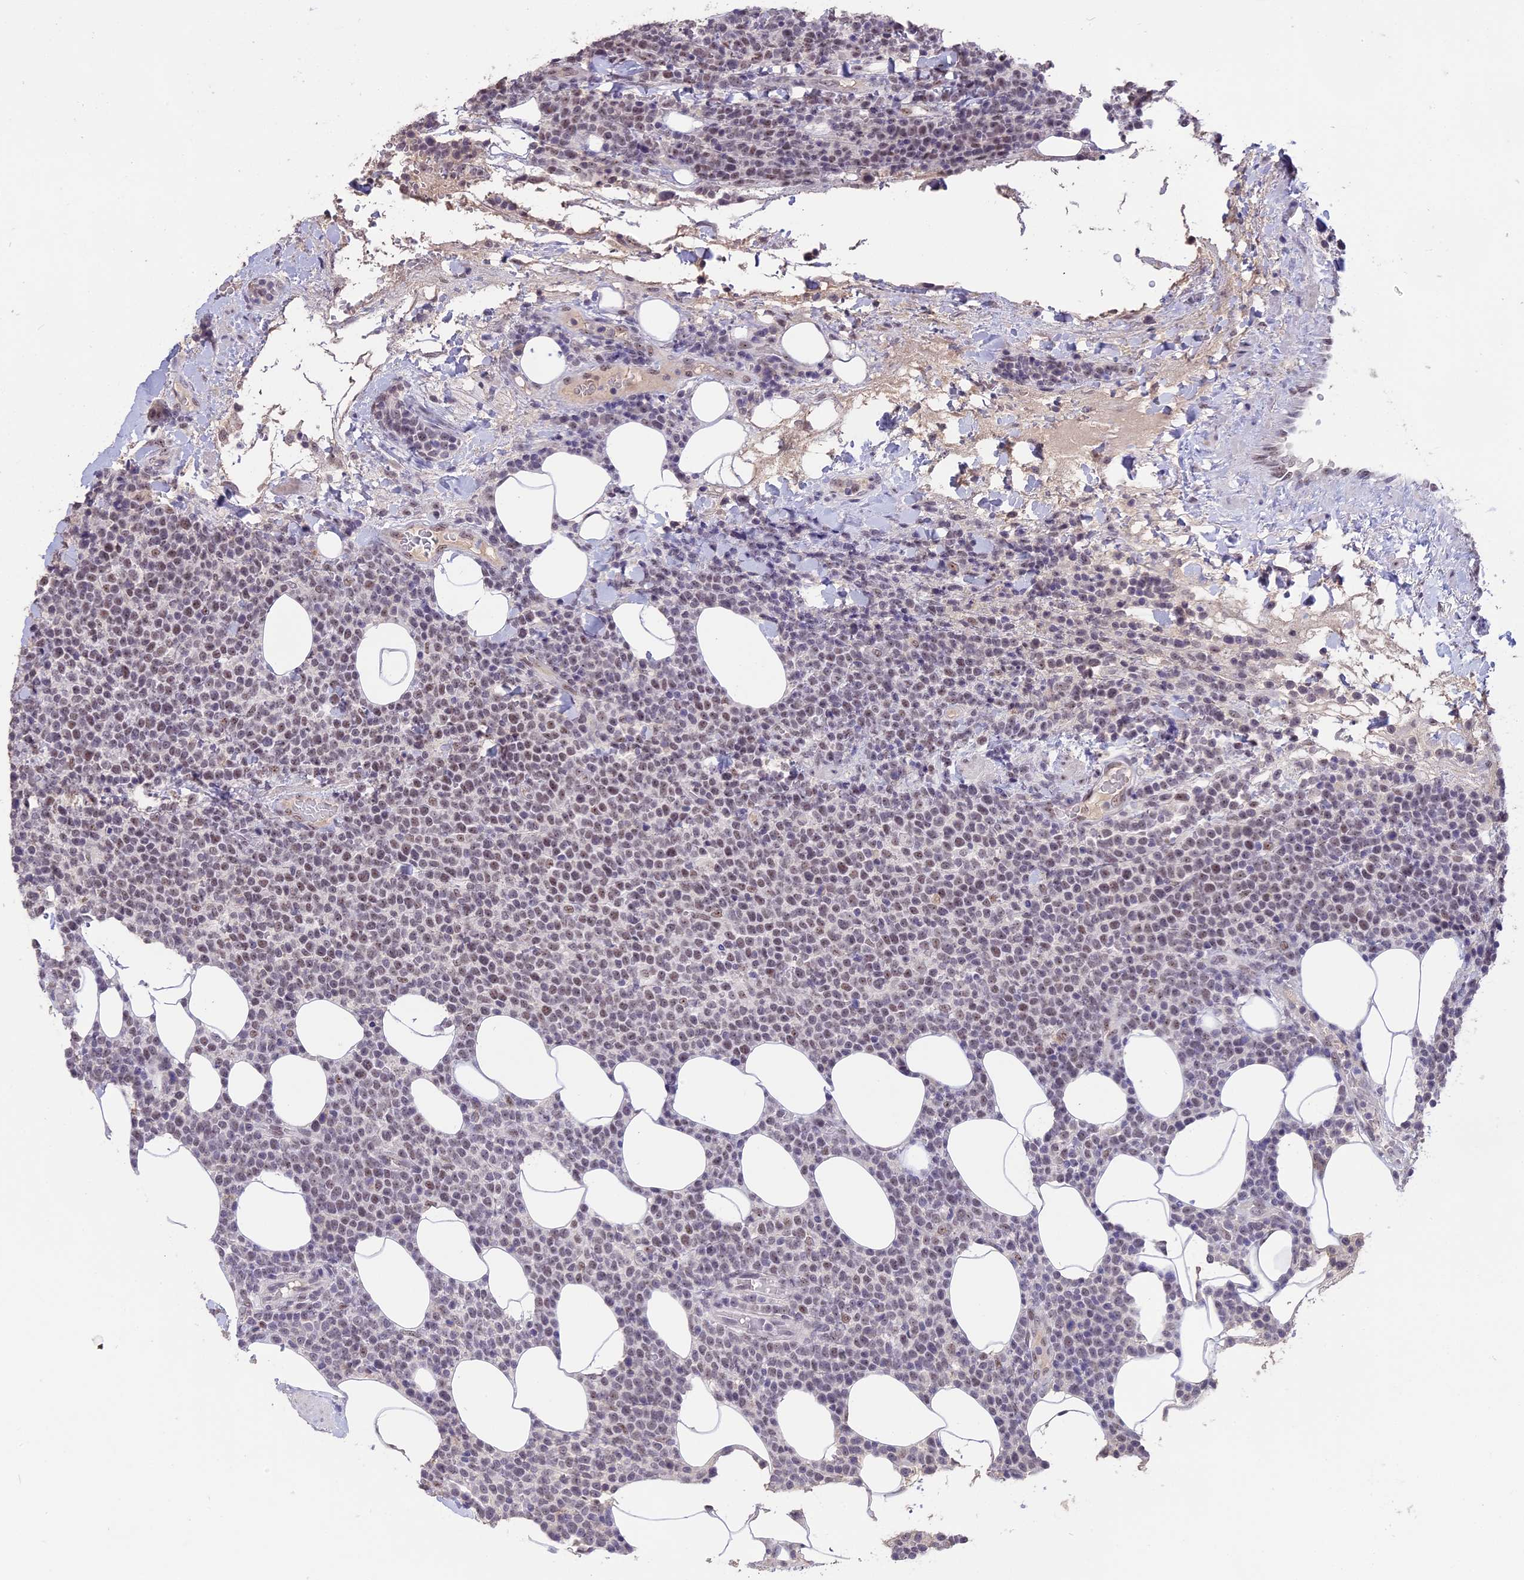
{"staining": {"intensity": "weak", "quantity": "25%-75%", "location": "nuclear"}, "tissue": "lymphoma", "cell_type": "Tumor cells", "image_type": "cancer", "snomed": [{"axis": "morphology", "description": "Malignant lymphoma, non-Hodgkin's type, High grade"}, {"axis": "topography", "description": "Lymph node"}], "caption": "Protein expression analysis of malignant lymphoma, non-Hodgkin's type (high-grade) displays weak nuclear staining in approximately 25%-75% of tumor cells.", "gene": "SETD2", "patient": {"sex": "male", "age": 61}}